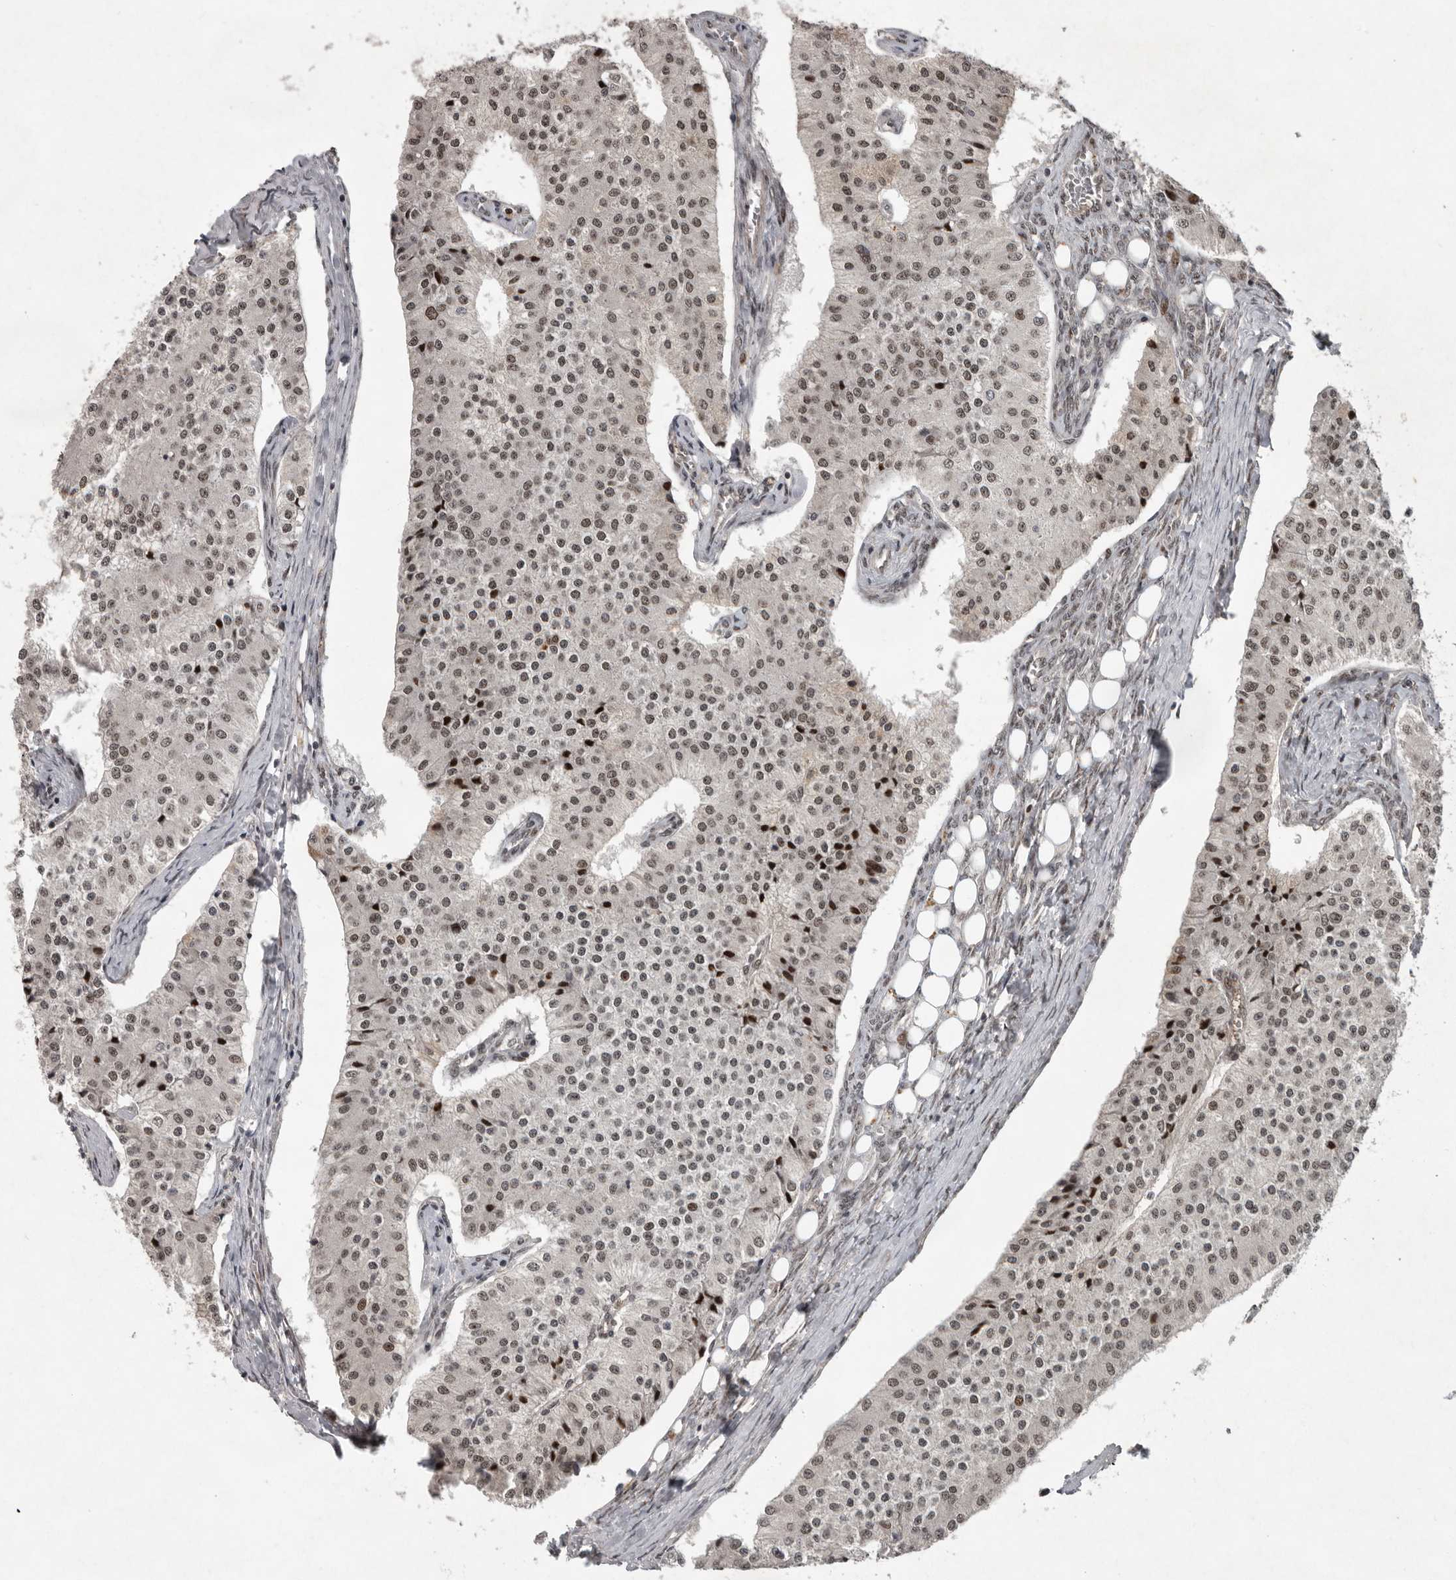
{"staining": {"intensity": "moderate", "quantity": ">75%", "location": "nuclear"}, "tissue": "carcinoid", "cell_type": "Tumor cells", "image_type": "cancer", "snomed": [{"axis": "morphology", "description": "Carcinoid, malignant, NOS"}, {"axis": "topography", "description": "Colon"}], "caption": "High-power microscopy captured an immunohistochemistry (IHC) image of carcinoid, revealing moderate nuclear positivity in about >75% of tumor cells.", "gene": "CDC27", "patient": {"sex": "female", "age": 52}}